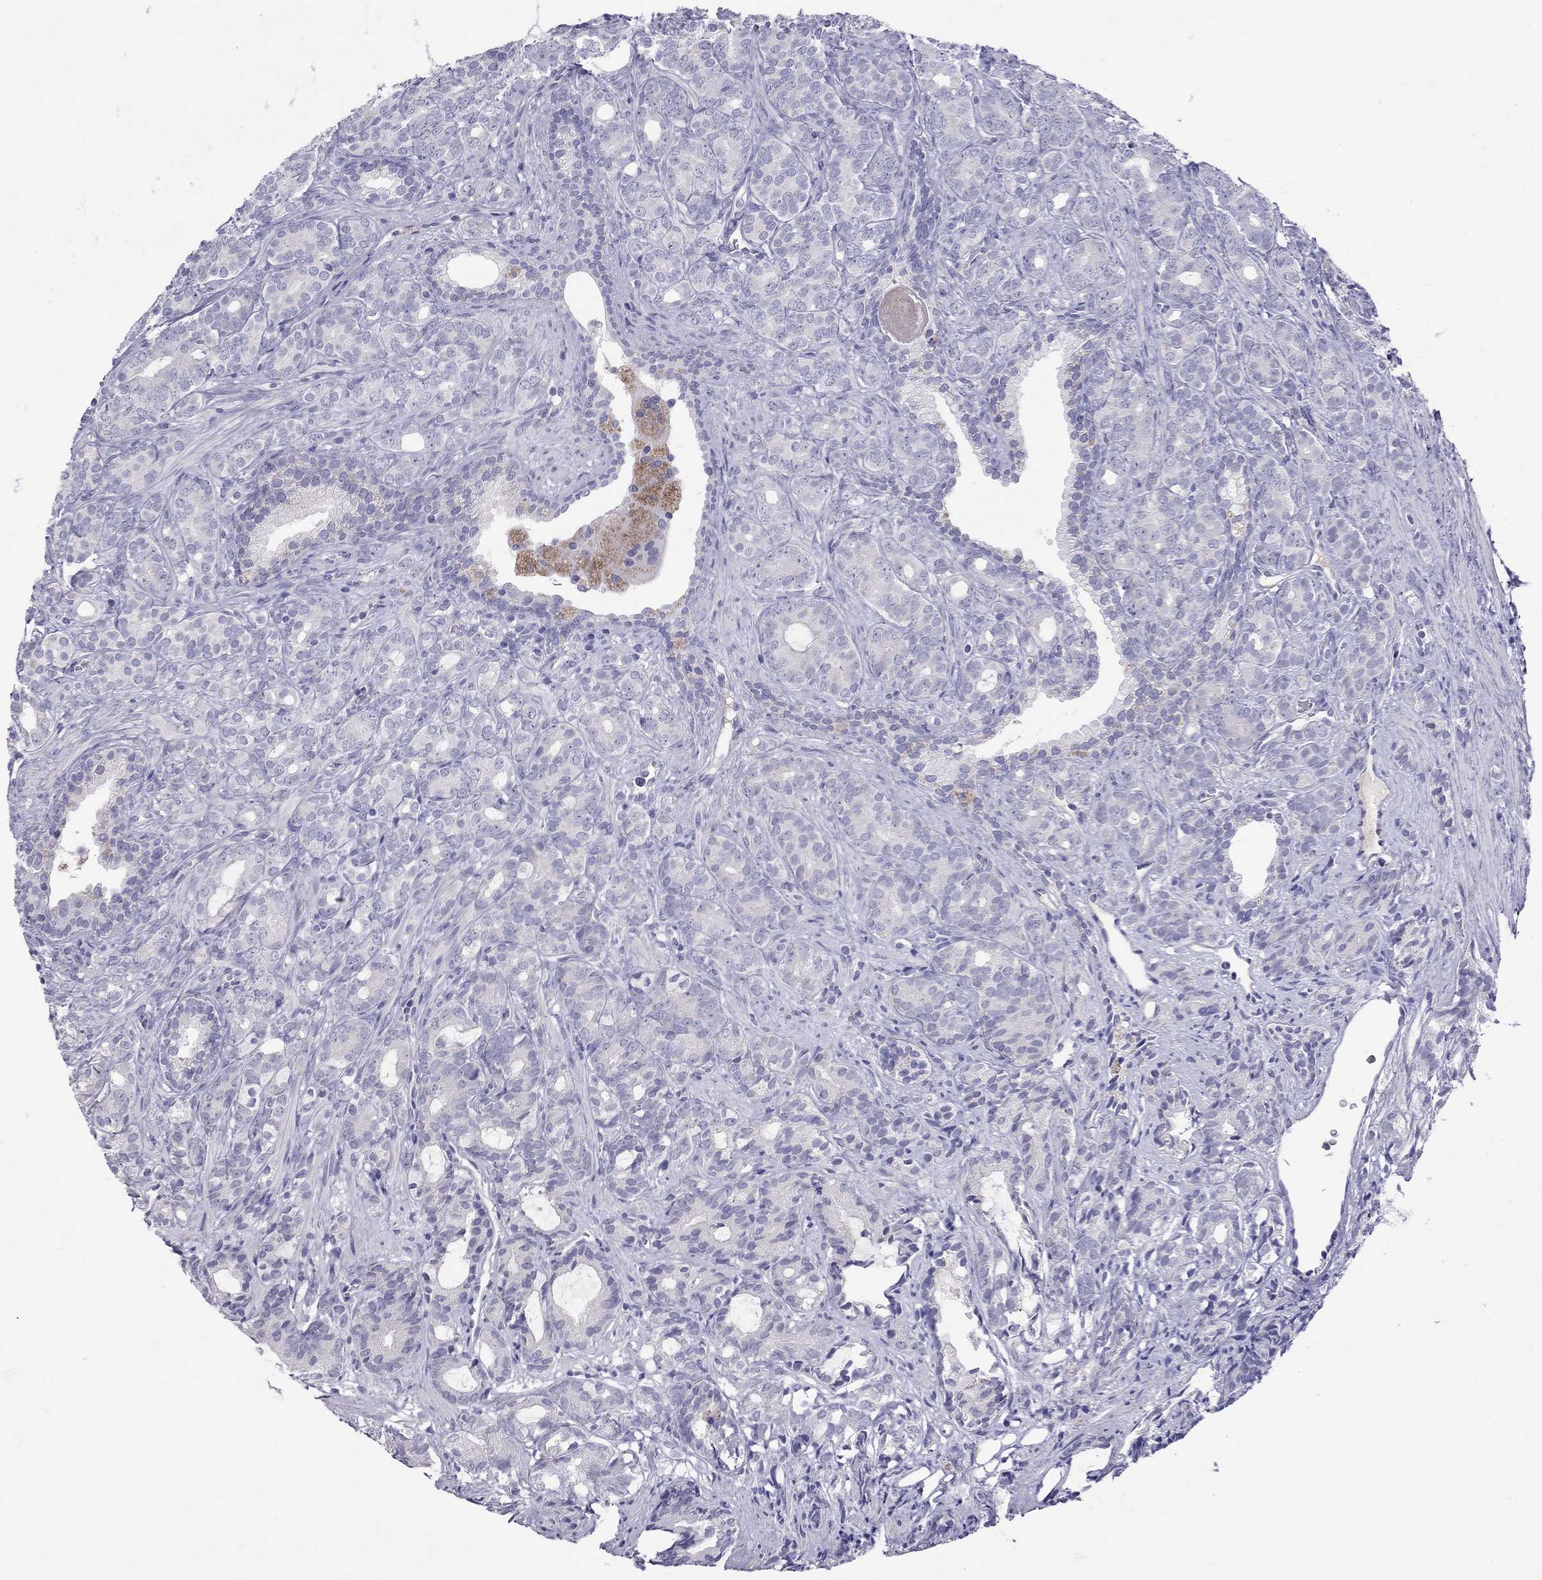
{"staining": {"intensity": "negative", "quantity": "none", "location": "none"}, "tissue": "prostate cancer", "cell_type": "Tumor cells", "image_type": "cancer", "snomed": [{"axis": "morphology", "description": "Adenocarcinoma, High grade"}, {"axis": "topography", "description": "Prostate"}], "caption": "Immunohistochemical staining of human adenocarcinoma (high-grade) (prostate) reveals no significant positivity in tumor cells.", "gene": "MUC16", "patient": {"sex": "male", "age": 84}}